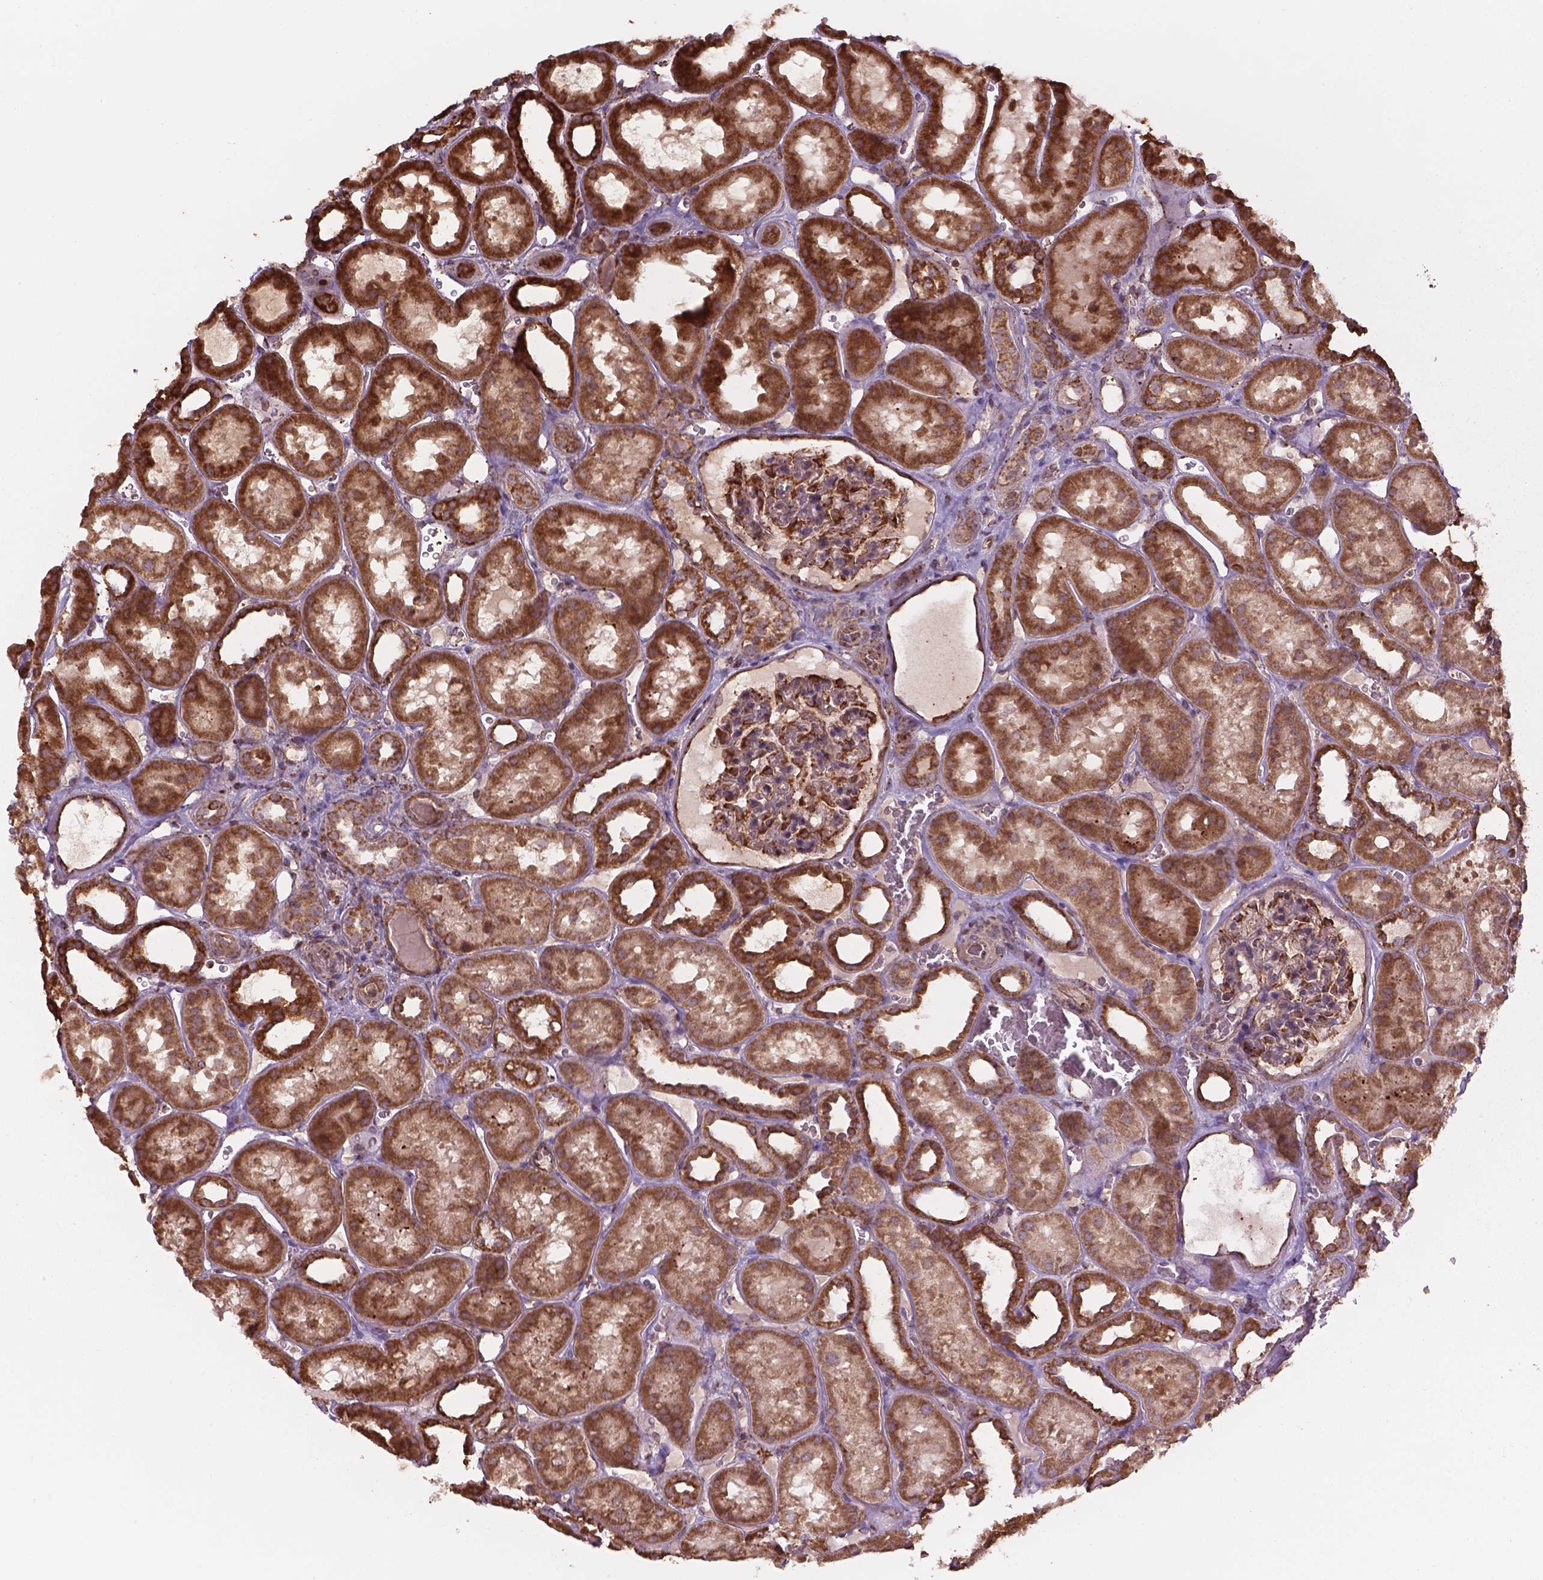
{"staining": {"intensity": "moderate", "quantity": "25%-75%", "location": "cytoplasmic/membranous"}, "tissue": "kidney", "cell_type": "Cells in glomeruli", "image_type": "normal", "snomed": [{"axis": "morphology", "description": "Normal tissue, NOS"}, {"axis": "topography", "description": "Kidney"}], "caption": "This image displays normal kidney stained with immunohistochemistry to label a protein in brown. The cytoplasmic/membranous of cells in glomeruli show moderate positivity for the protein. Nuclei are counter-stained blue.", "gene": "HS3ST3A1", "patient": {"sex": "female", "age": 41}}